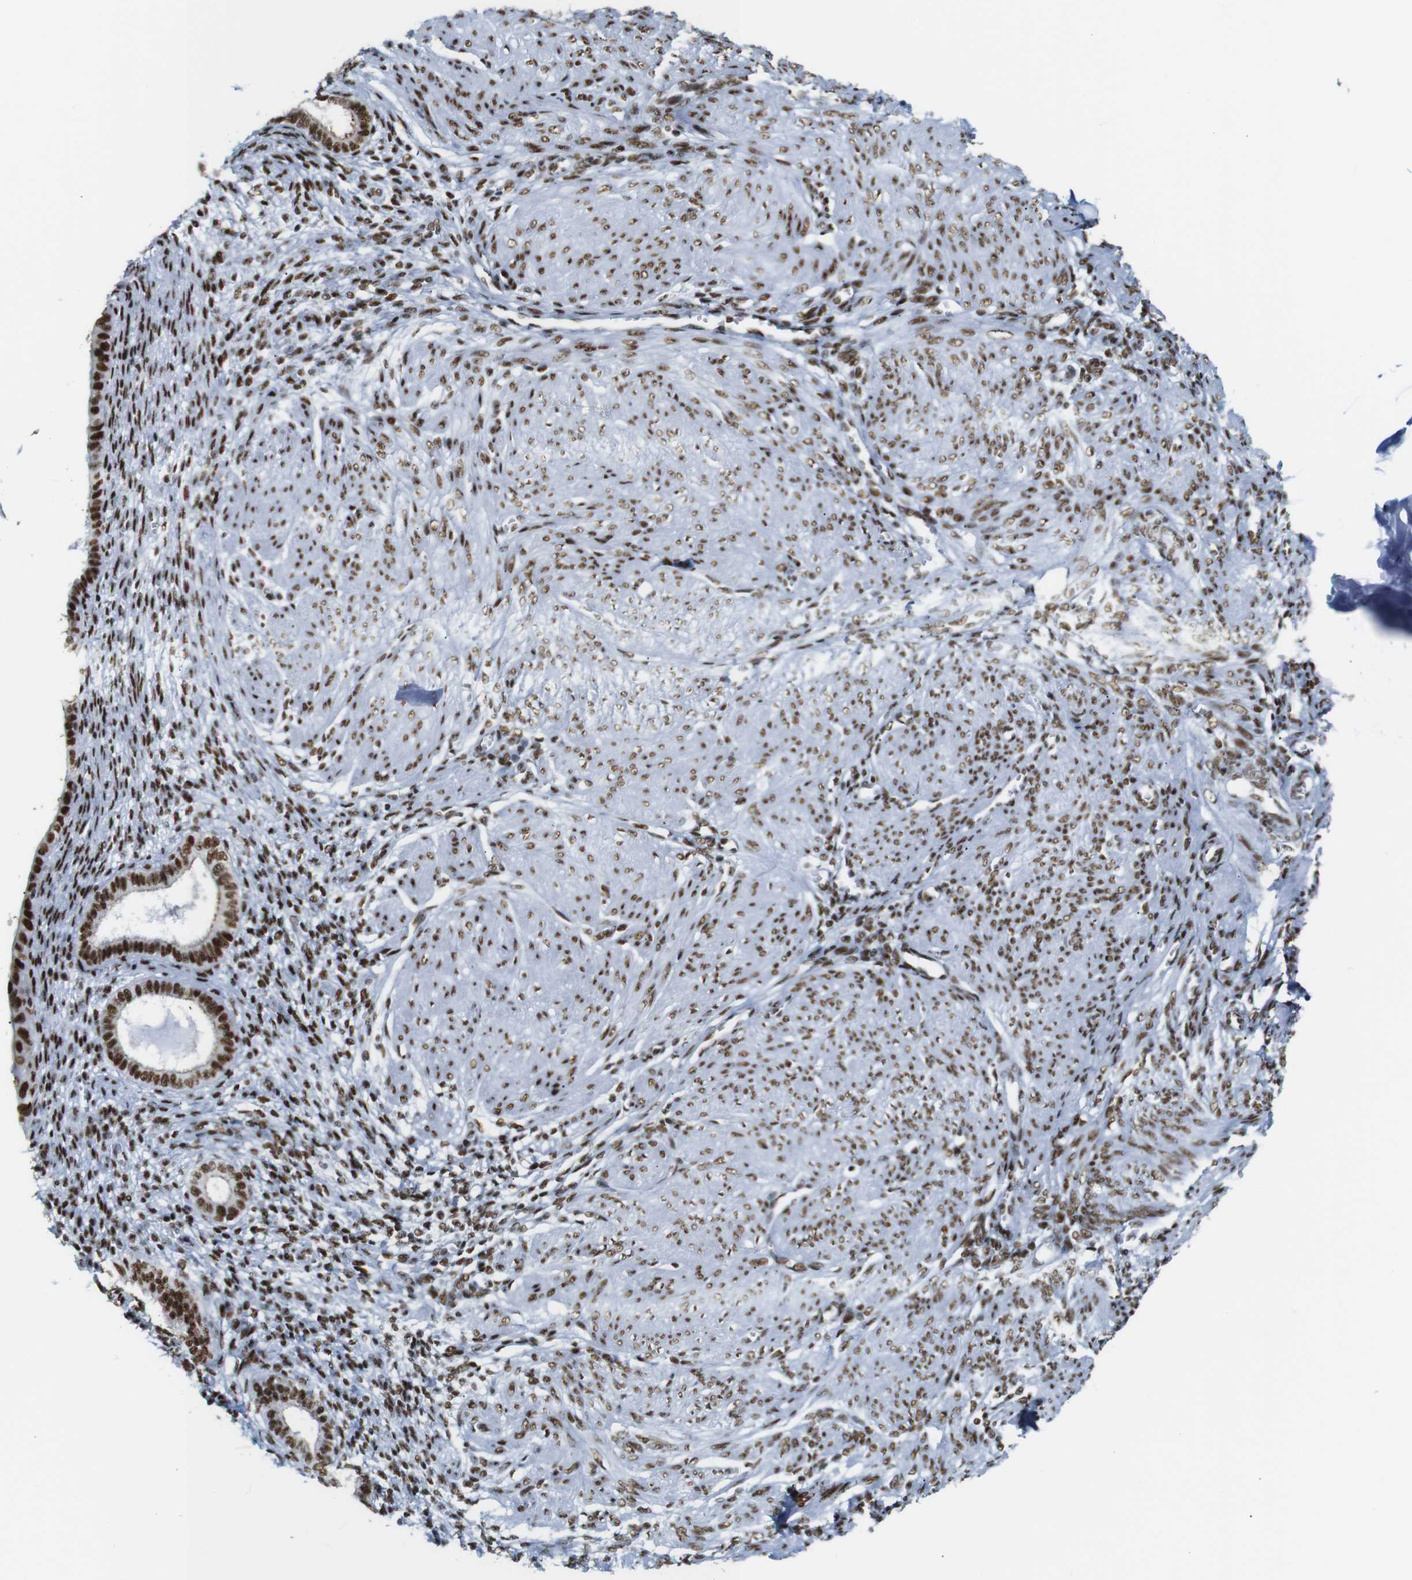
{"staining": {"intensity": "strong", "quantity": ">75%", "location": "nuclear"}, "tissue": "endometrium", "cell_type": "Cells in endometrial stroma", "image_type": "normal", "snomed": [{"axis": "morphology", "description": "Normal tissue, NOS"}, {"axis": "topography", "description": "Endometrium"}], "caption": "There is high levels of strong nuclear positivity in cells in endometrial stroma of benign endometrium, as demonstrated by immunohistochemical staining (brown color).", "gene": "TRA2B", "patient": {"sex": "female", "age": 72}}